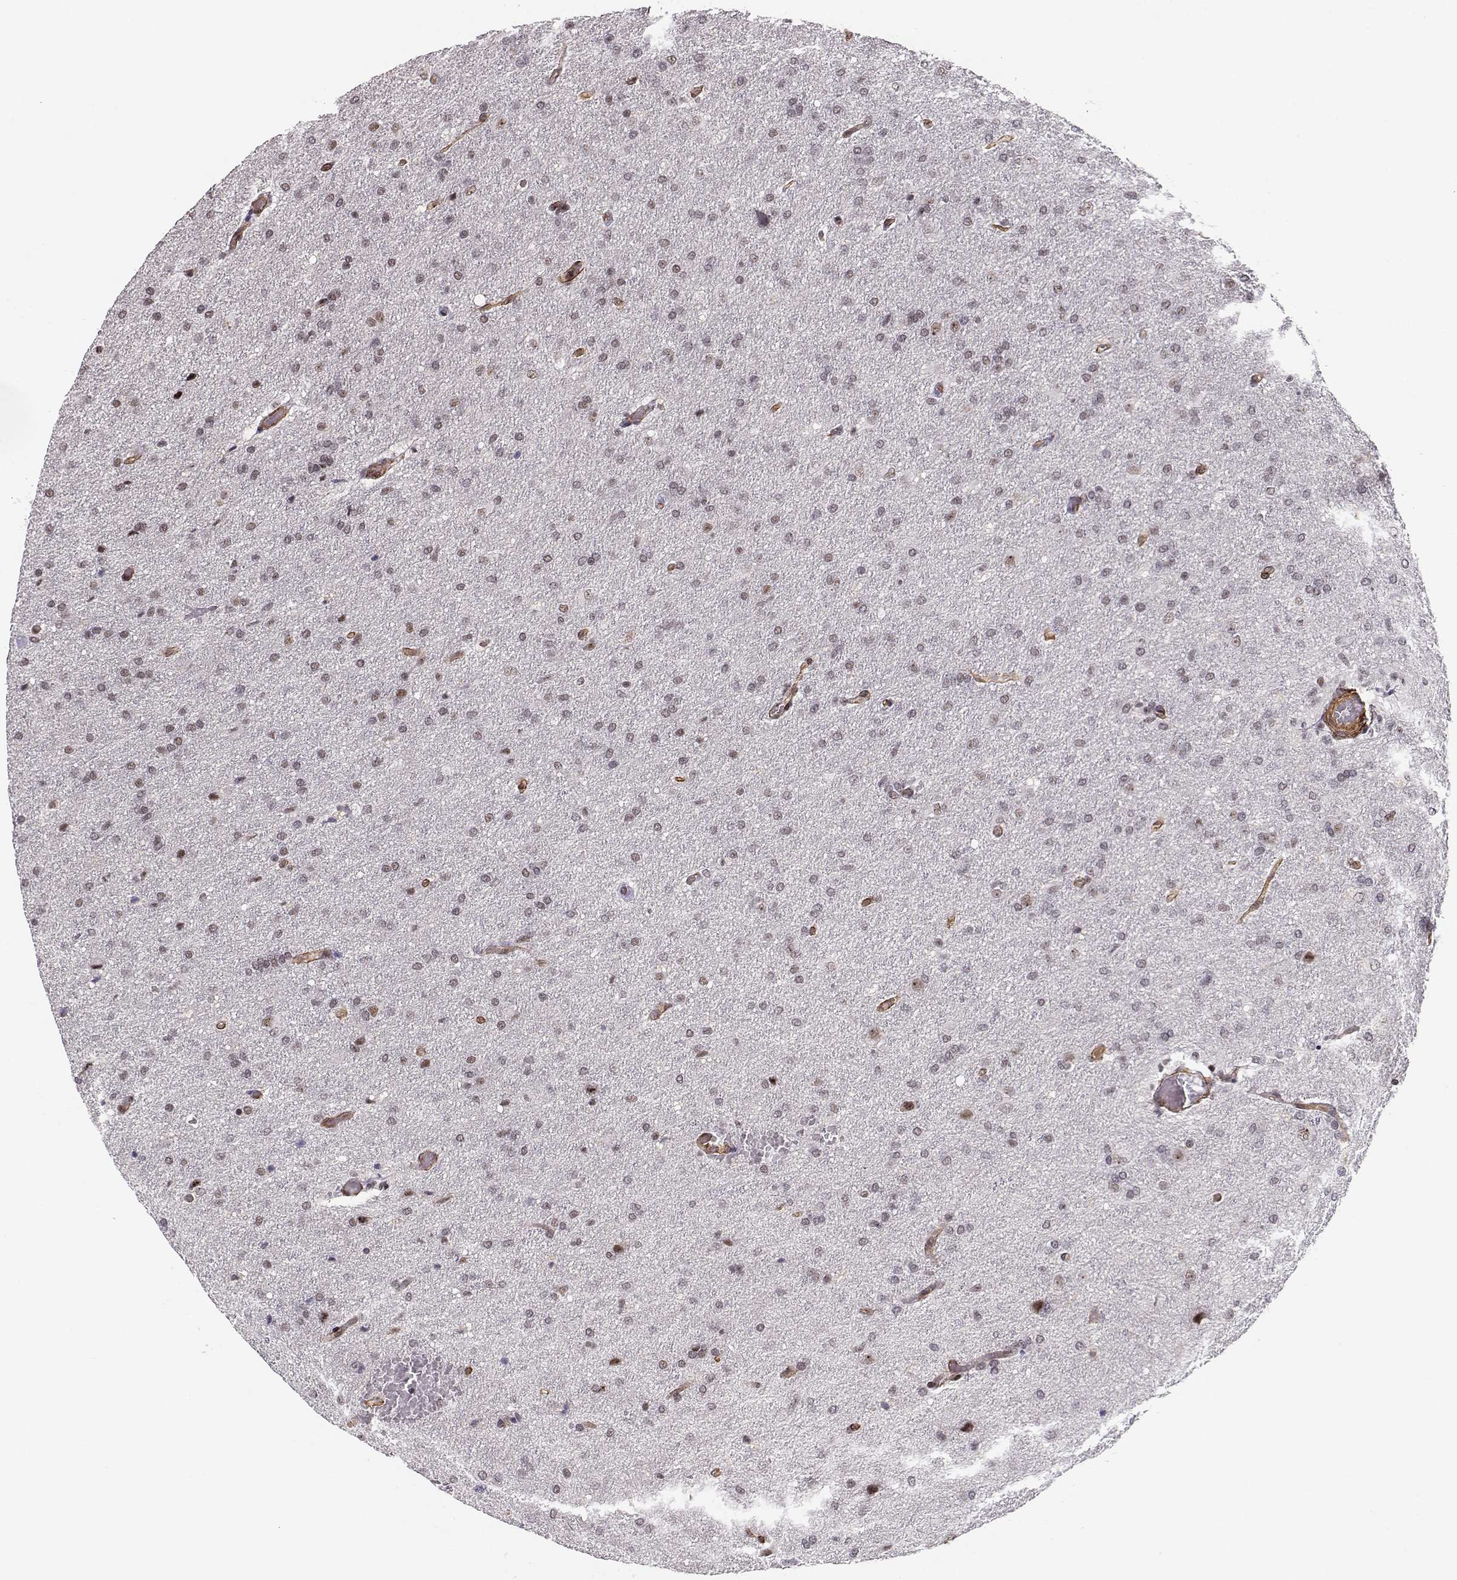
{"staining": {"intensity": "negative", "quantity": "none", "location": "none"}, "tissue": "glioma", "cell_type": "Tumor cells", "image_type": "cancer", "snomed": [{"axis": "morphology", "description": "Glioma, malignant, High grade"}, {"axis": "topography", "description": "Brain"}], "caption": "There is no significant expression in tumor cells of glioma.", "gene": "CIR1", "patient": {"sex": "male", "age": 68}}